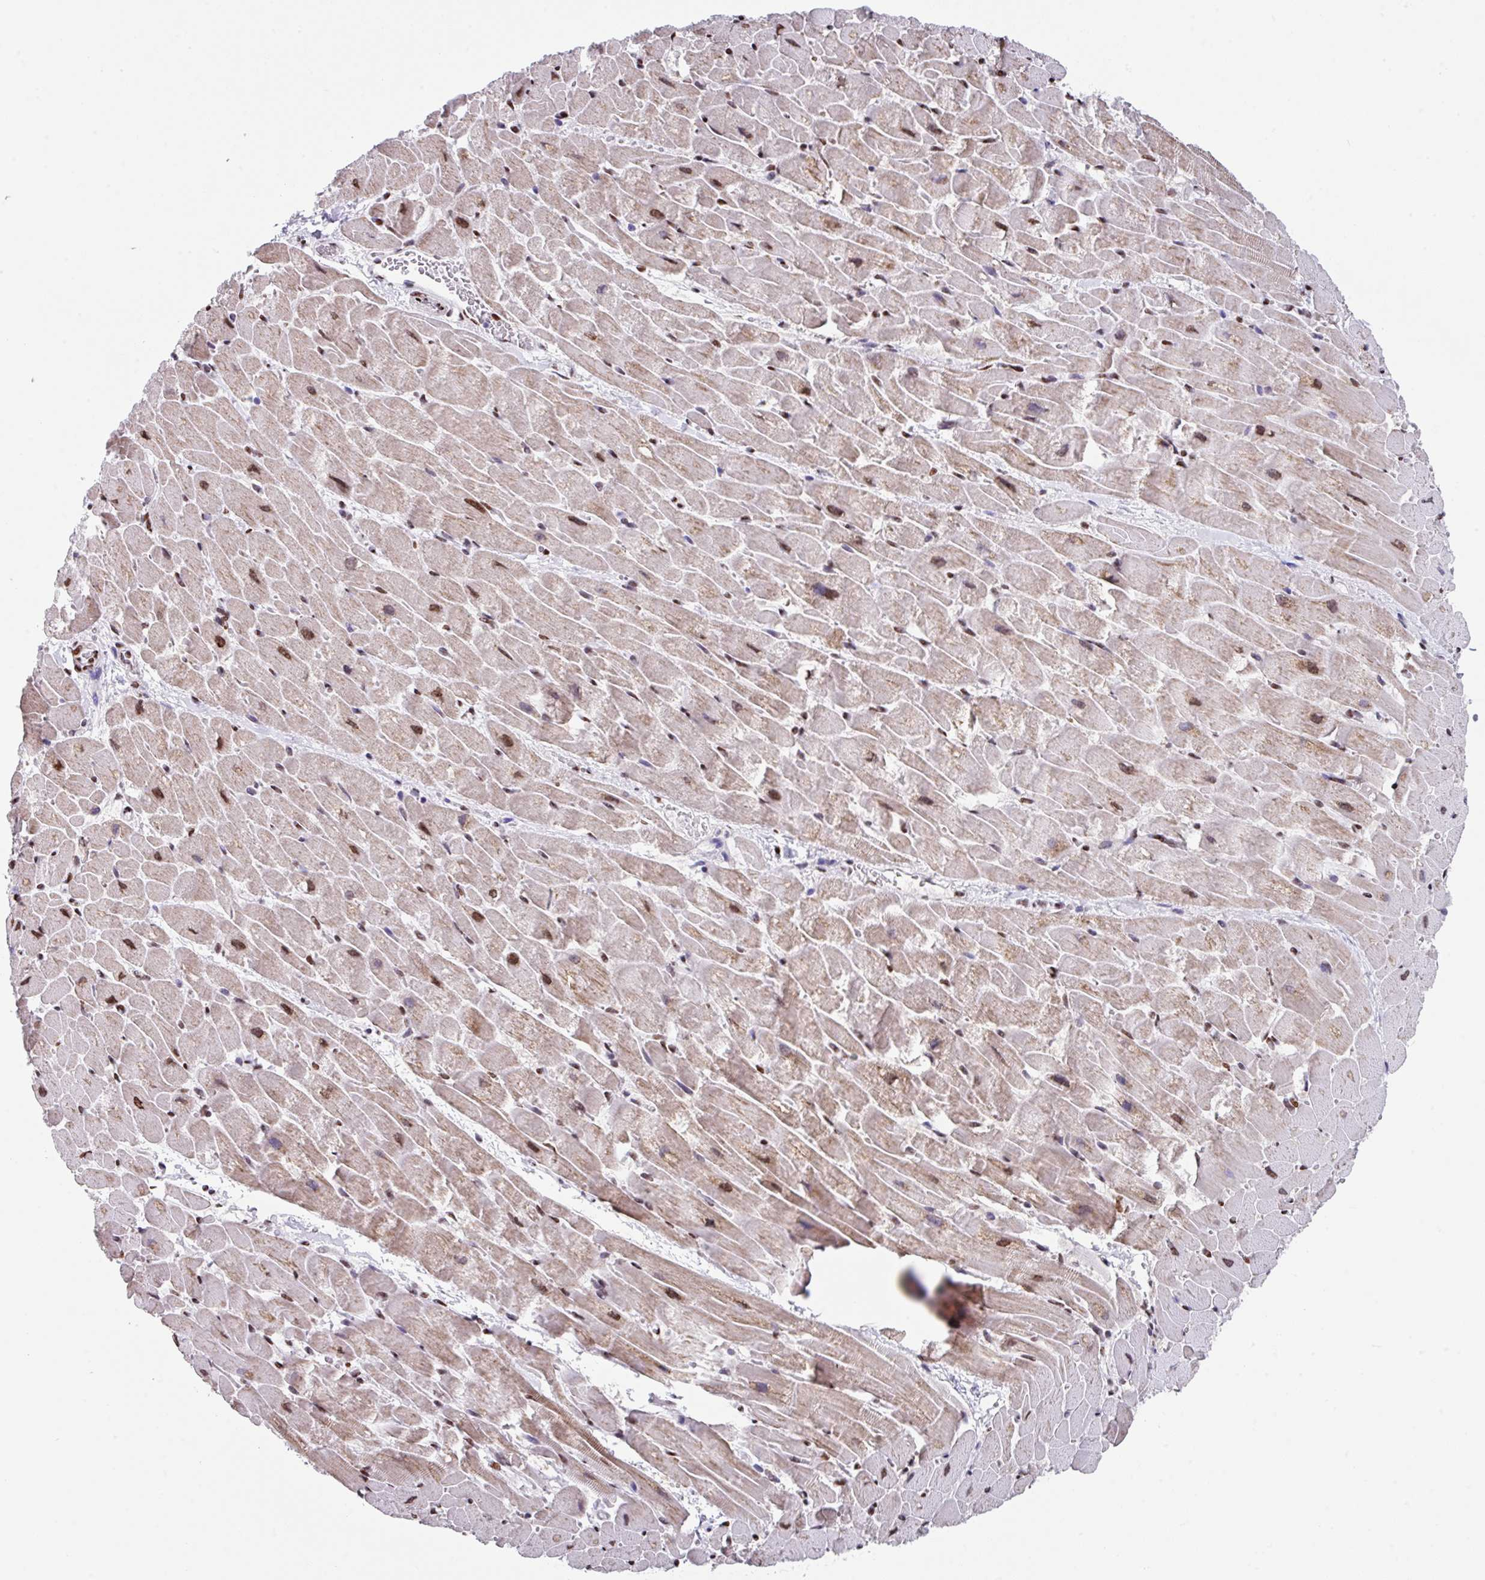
{"staining": {"intensity": "moderate", "quantity": "25%-75%", "location": "cytoplasmic/membranous,nuclear"}, "tissue": "heart muscle", "cell_type": "Cardiomyocytes", "image_type": "normal", "snomed": [{"axis": "morphology", "description": "Normal tissue, NOS"}, {"axis": "topography", "description": "Heart"}], "caption": "Brown immunohistochemical staining in normal heart muscle exhibits moderate cytoplasmic/membranous,nuclear positivity in about 25%-75% of cardiomyocytes. (IHC, brightfield microscopy, high magnification).", "gene": "TCF3", "patient": {"sex": "male", "age": 37}}